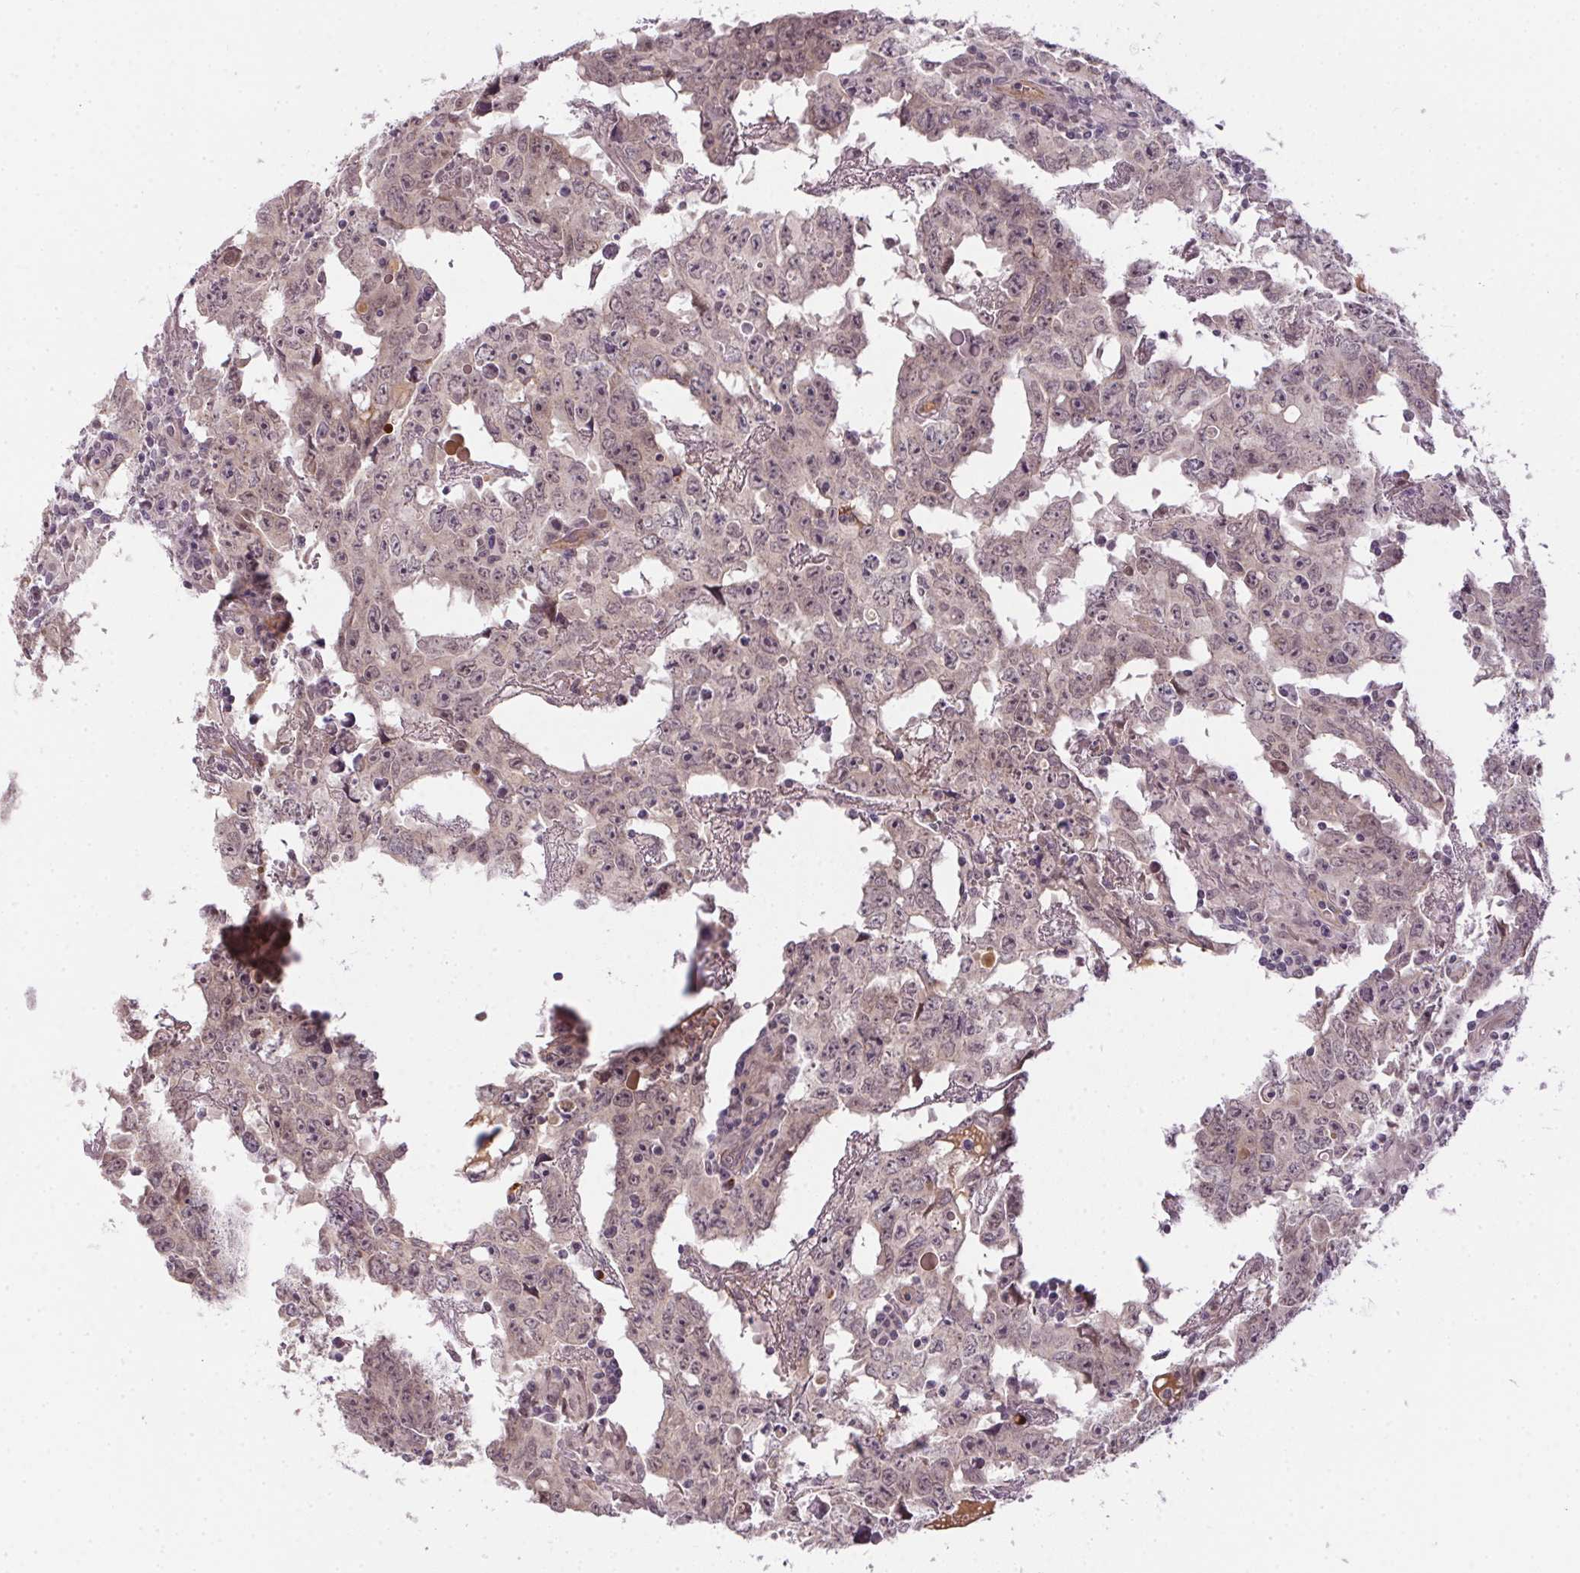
{"staining": {"intensity": "weak", "quantity": "25%-75%", "location": "nuclear"}, "tissue": "testis cancer", "cell_type": "Tumor cells", "image_type": "cancer", "snomed": [{"axis": "morphology", "description": "Carcinoma, Embryonal, NOS"}, {"axis": "topography", "description": "Testis"}], "caption": "Protein staining of embryonal carcinoma (testis) tissue demonstrates weak nuclear expression in about 25%-75% of tumor cells.", "gene": "CFAP92", "patient": {"sex": "male", "age": 22}}